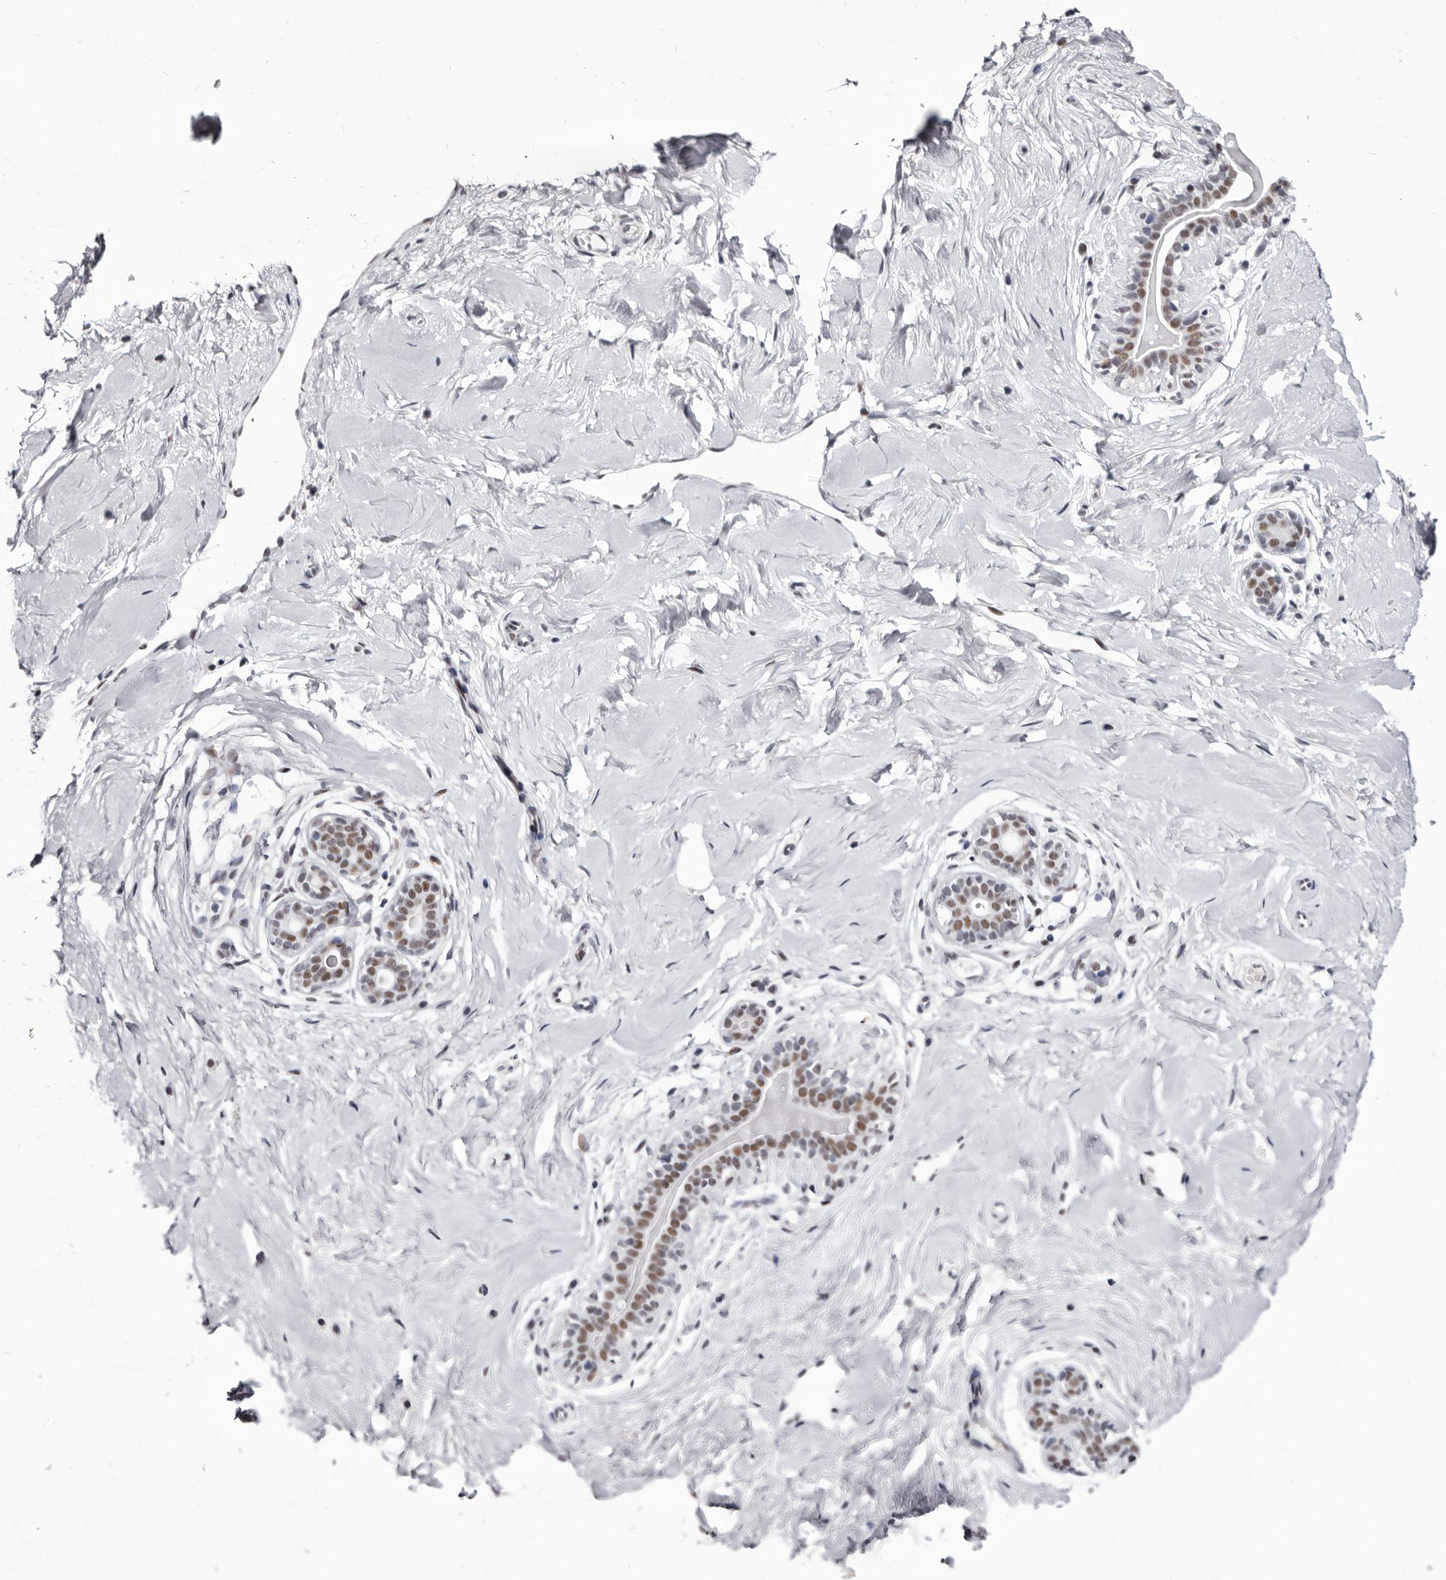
{"staining": {"intensity": "negative", "quantity": "none", "location": "none"}, "tissue": "breast", "cell_type": "Adipocytes", "image_type": "normal", "snomed": [{"axis": "morphology", "description": "Normal tissue, NOS"}, {"axis": "morphology", "description": "Adenoma, NOS"}, {"axis": "topography", "description": "Breast"}], "caption": "Protein analysis of normal breast exhibits no significant expression in adipocytes. Brightfield microscopy of IHC stained with DAB (3,3'-diaminobenzidine) (brown) and hematoxylin (blue), captured at high magnification.", "gene": "ZNF326", "patient": {"sex": "female", "age": 23}}